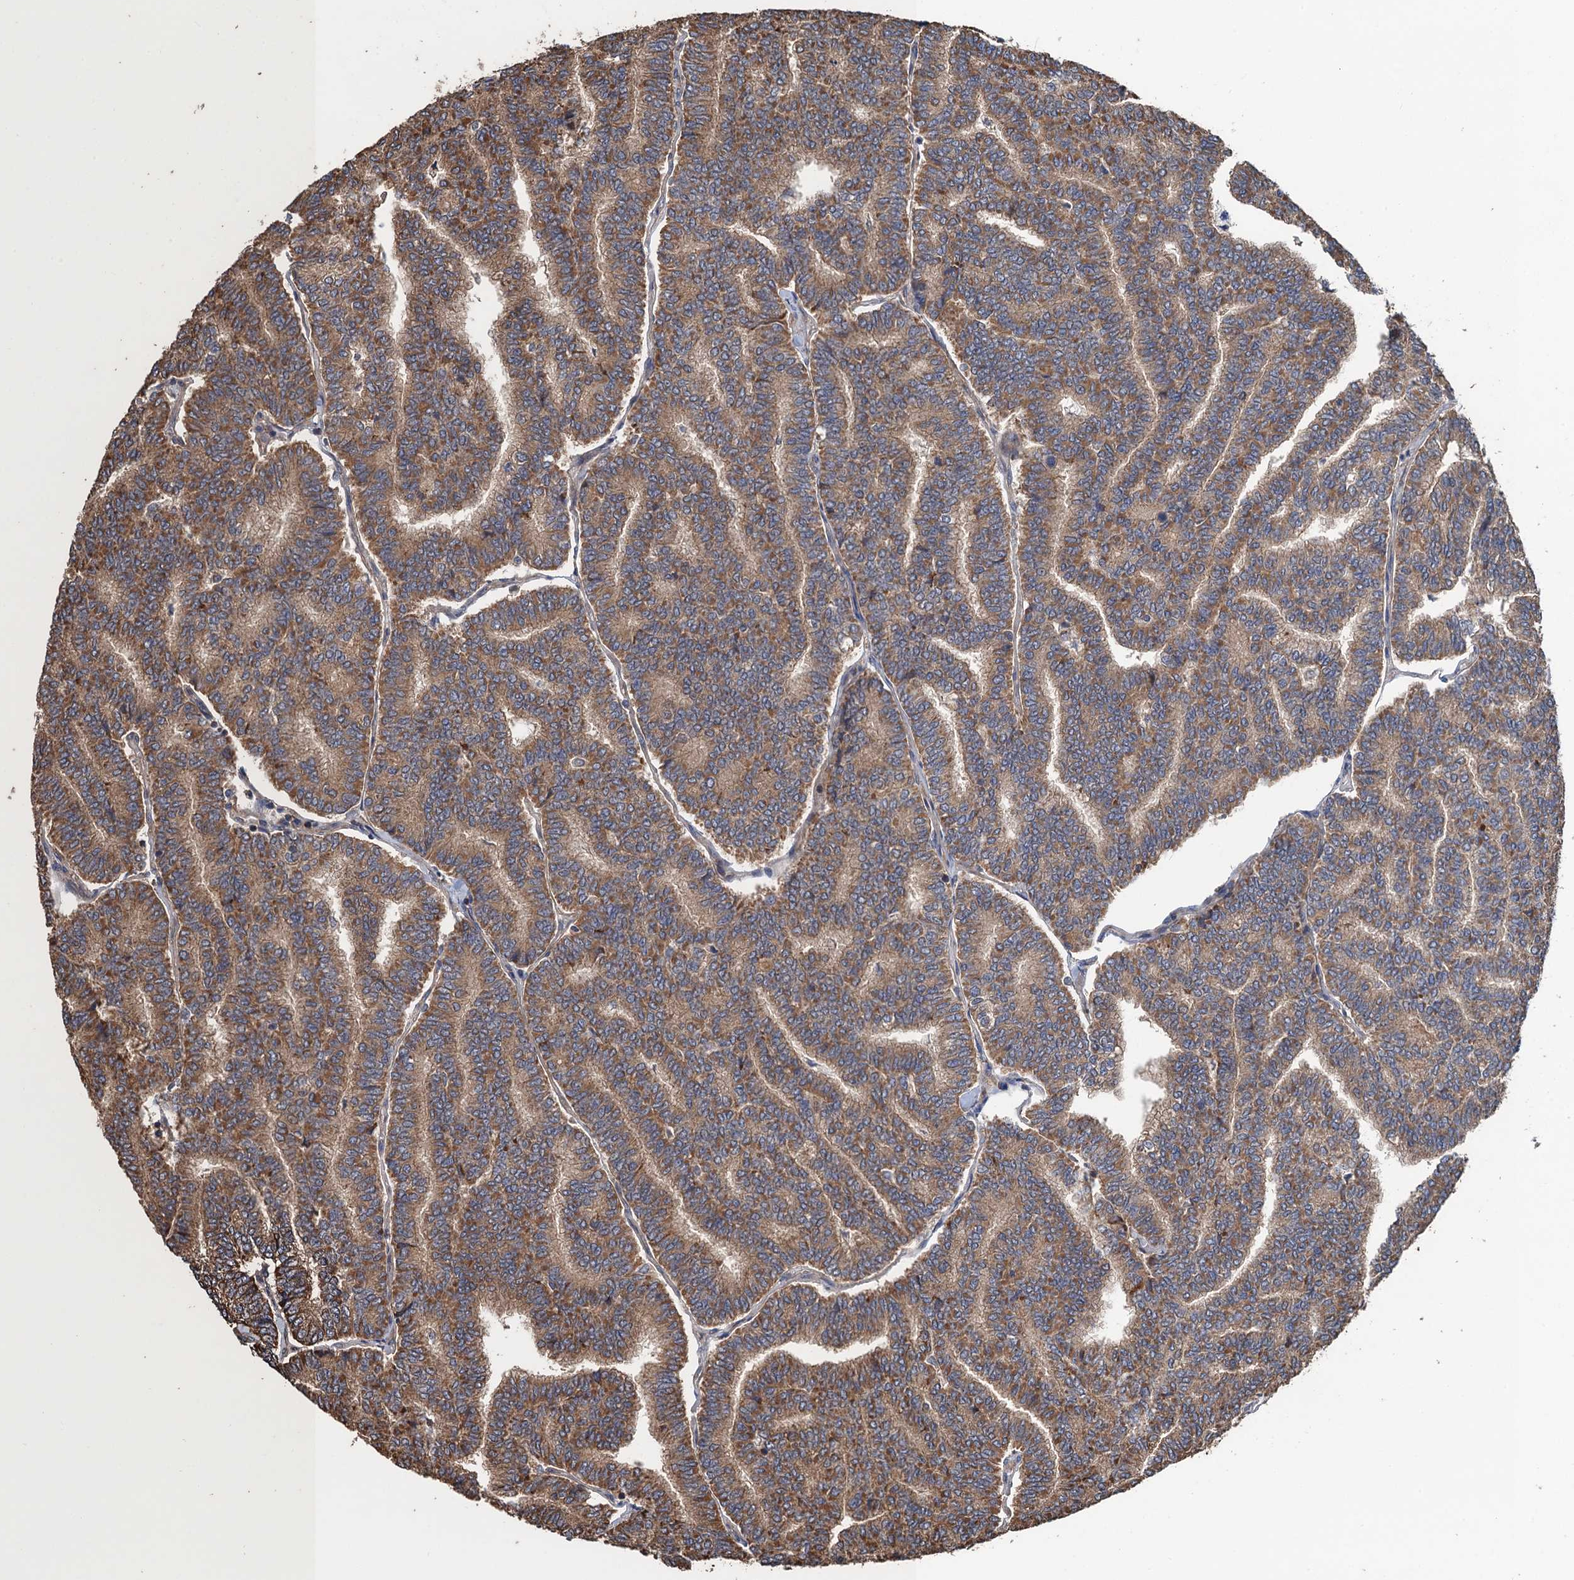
{"staining": {"intensity": "moderate", "quantity": "25%-75%", "location": "cytoplasmic/membranous"}, "tissue": "thyroid cancer", "cell_type": "Tumor cells", "image_type": "cancer", "snomed": [{"axis": "morphology", "description": "Papillary adenocarcinoma, NOS"}, {"axis": "topography", "description": "Thyroid gland"}], "caption": "Human thyroid cancer (papillary adenocarcinoma) stained for a protein (brown) demonstrates moderate cytoplasmic/membranous positive expression in about 25%-75% of tumor cells.", "gene": "PPP4R1", "patient": {"sex": "female", "age": 35}}